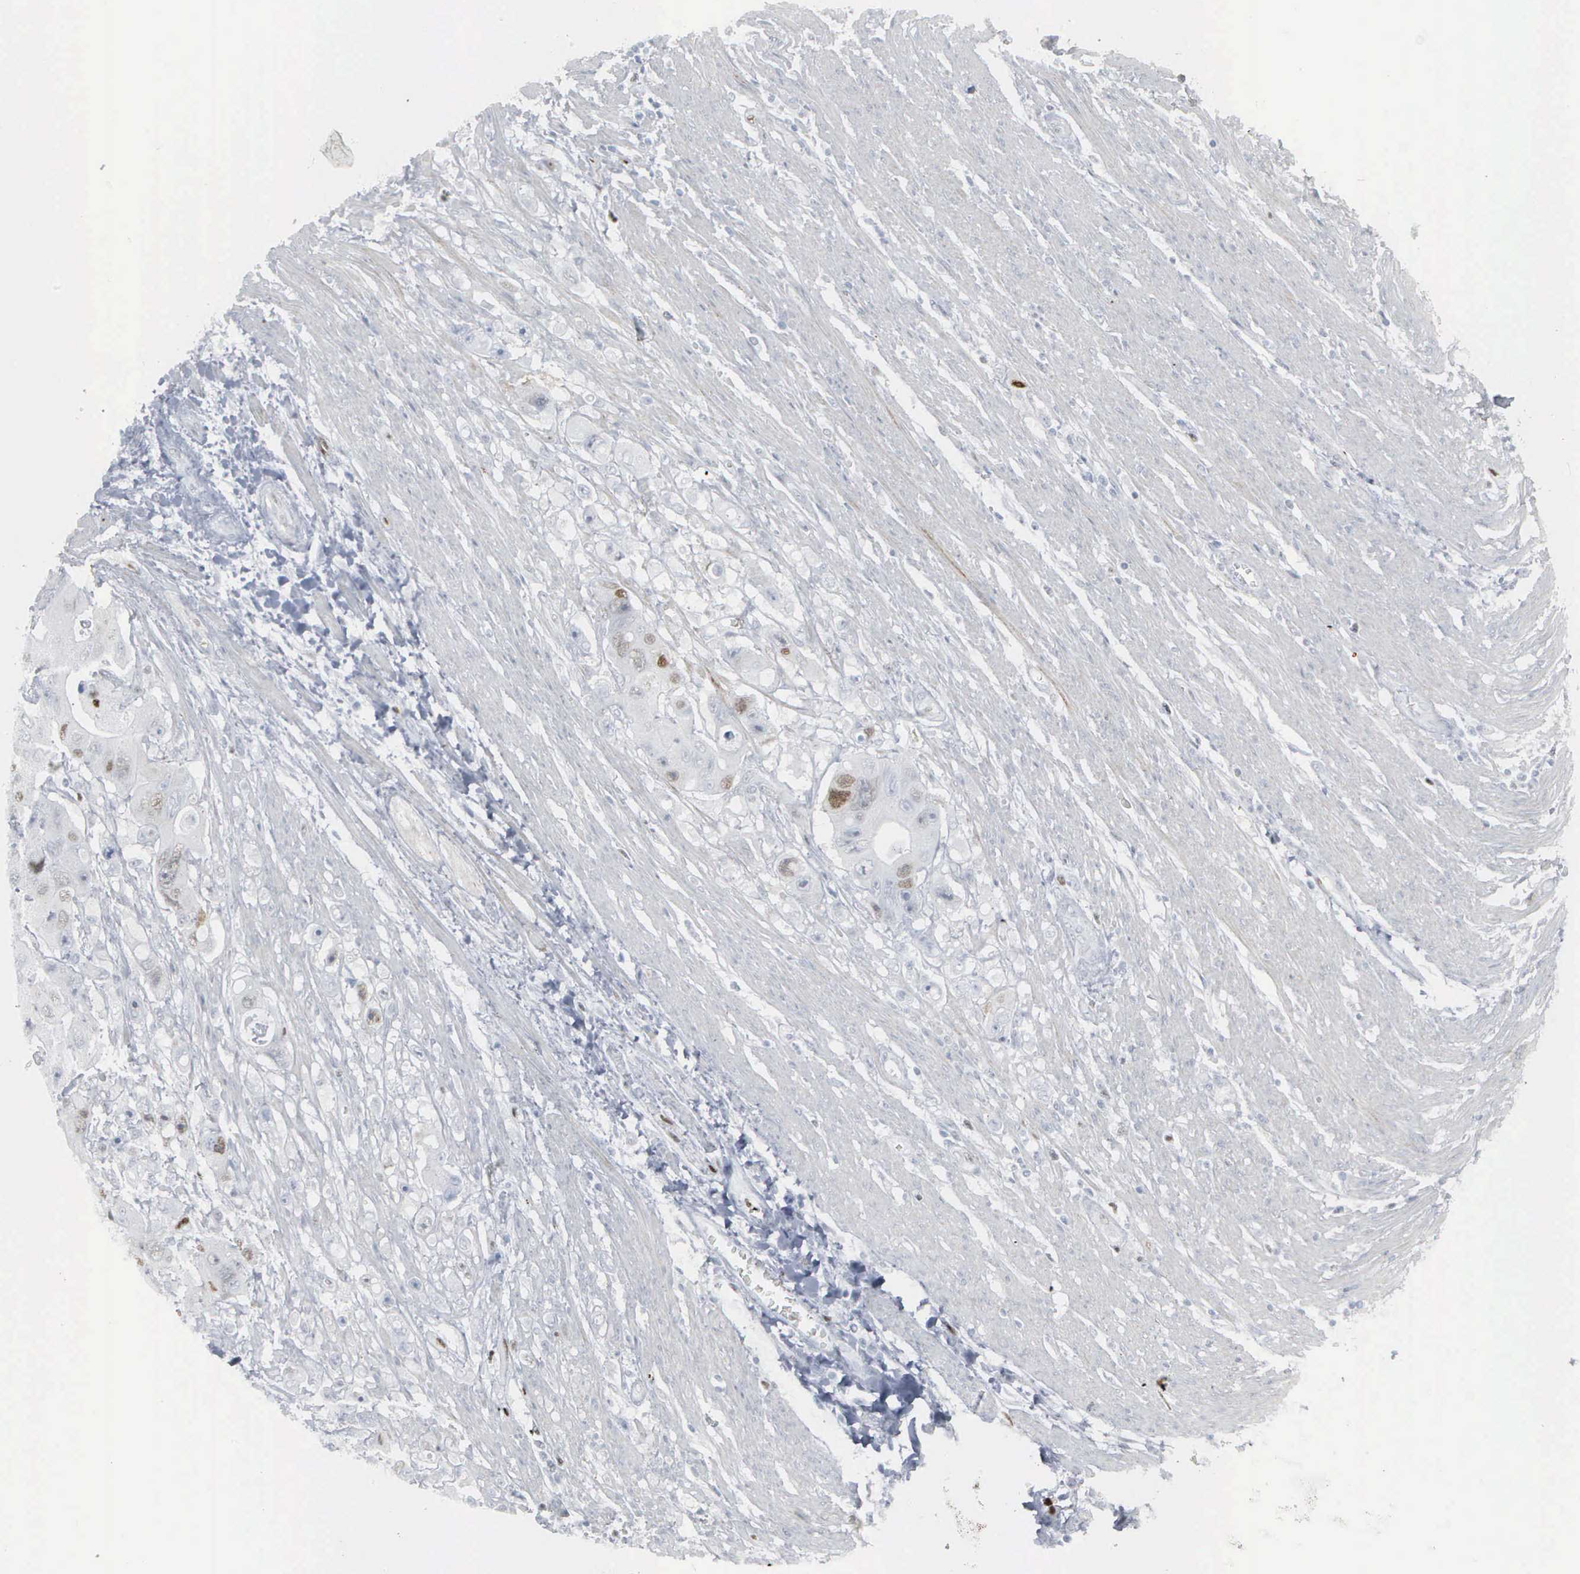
{"staining": {"intensity": "negative", "quantity": "none", "location": "none"}, "tissue": "colorectal cancer", "cell_type": "Tumor cells", "image_type": "cancer", "snomed": [{"axis": "morphology", "description": "Adenocarcinoma, NOS"}, {"axis": "topography", "description": "Colon"}], "caption": "Immunohistochemistry (IHC) histopathology image of neoplastic tissue: human colorectal cancer stained with DAB (3,3'-diaminobenzidine) shows no significant protein positivity in tumor cells.", "gene": "CCND3", "patient": {"sex": "female", "age": 46}}